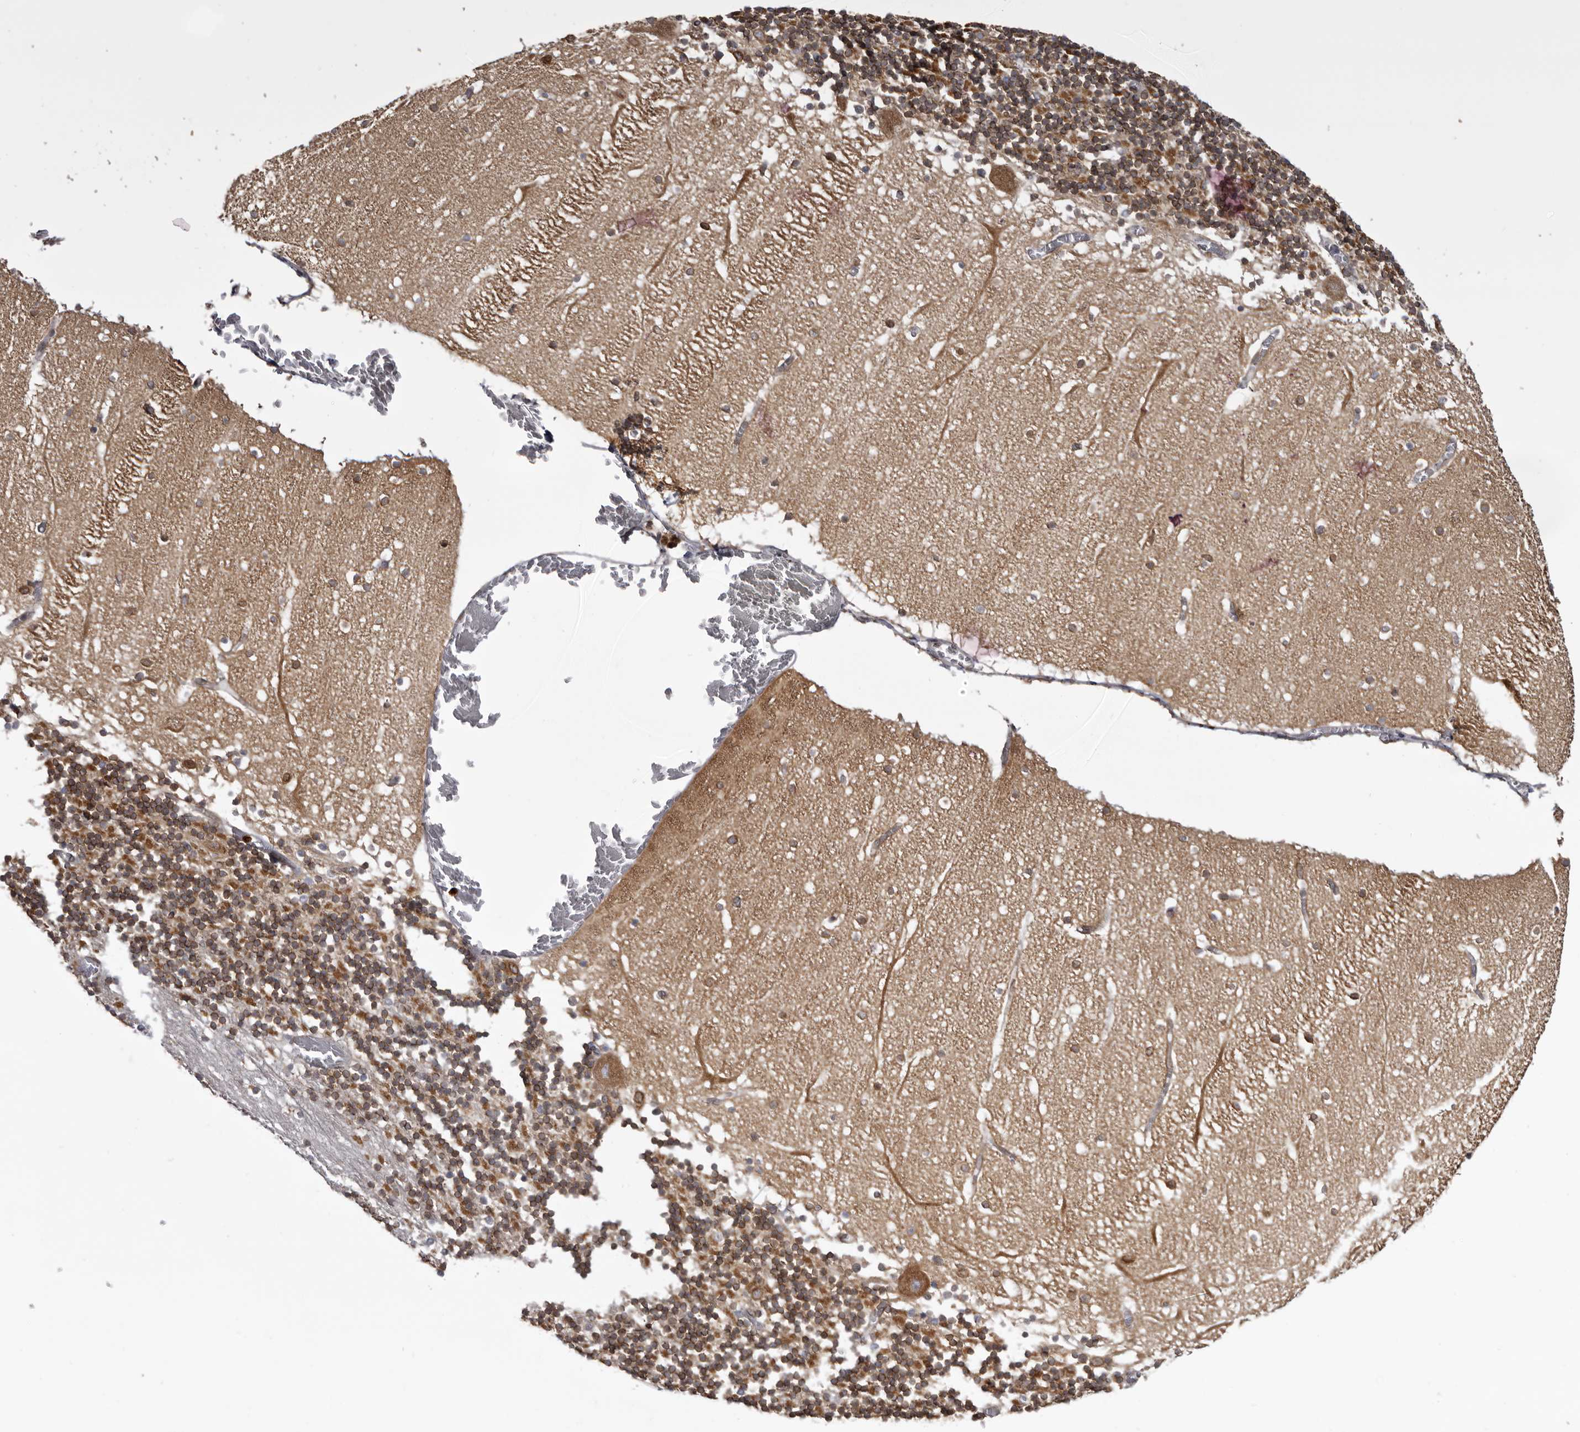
{"staining": {"intensity": "strong", "quantity": ">75%", "location": "cytoplasmic/membranous"}, "tissue": "cerebellum", "cell_type": "Cells in granular layer", "image_type": "normal", "snomed": [{"axis": "morphology", "description": "Normal tissue, NOS"}, {"axis": "topography", "description": "Cerebellum"}], "caption": "Cells in granular layer reveal high levels of strong cytoplasmic/membranous staining in about >75% of cells in normal human cerebellum. The staining is performed using DAB brown chromogen to label protein expression. The nuclei are counter-stained blue using hematoxylin.", "gene": "C4orf3", "patient": {"sex": "female", "age": 28}}